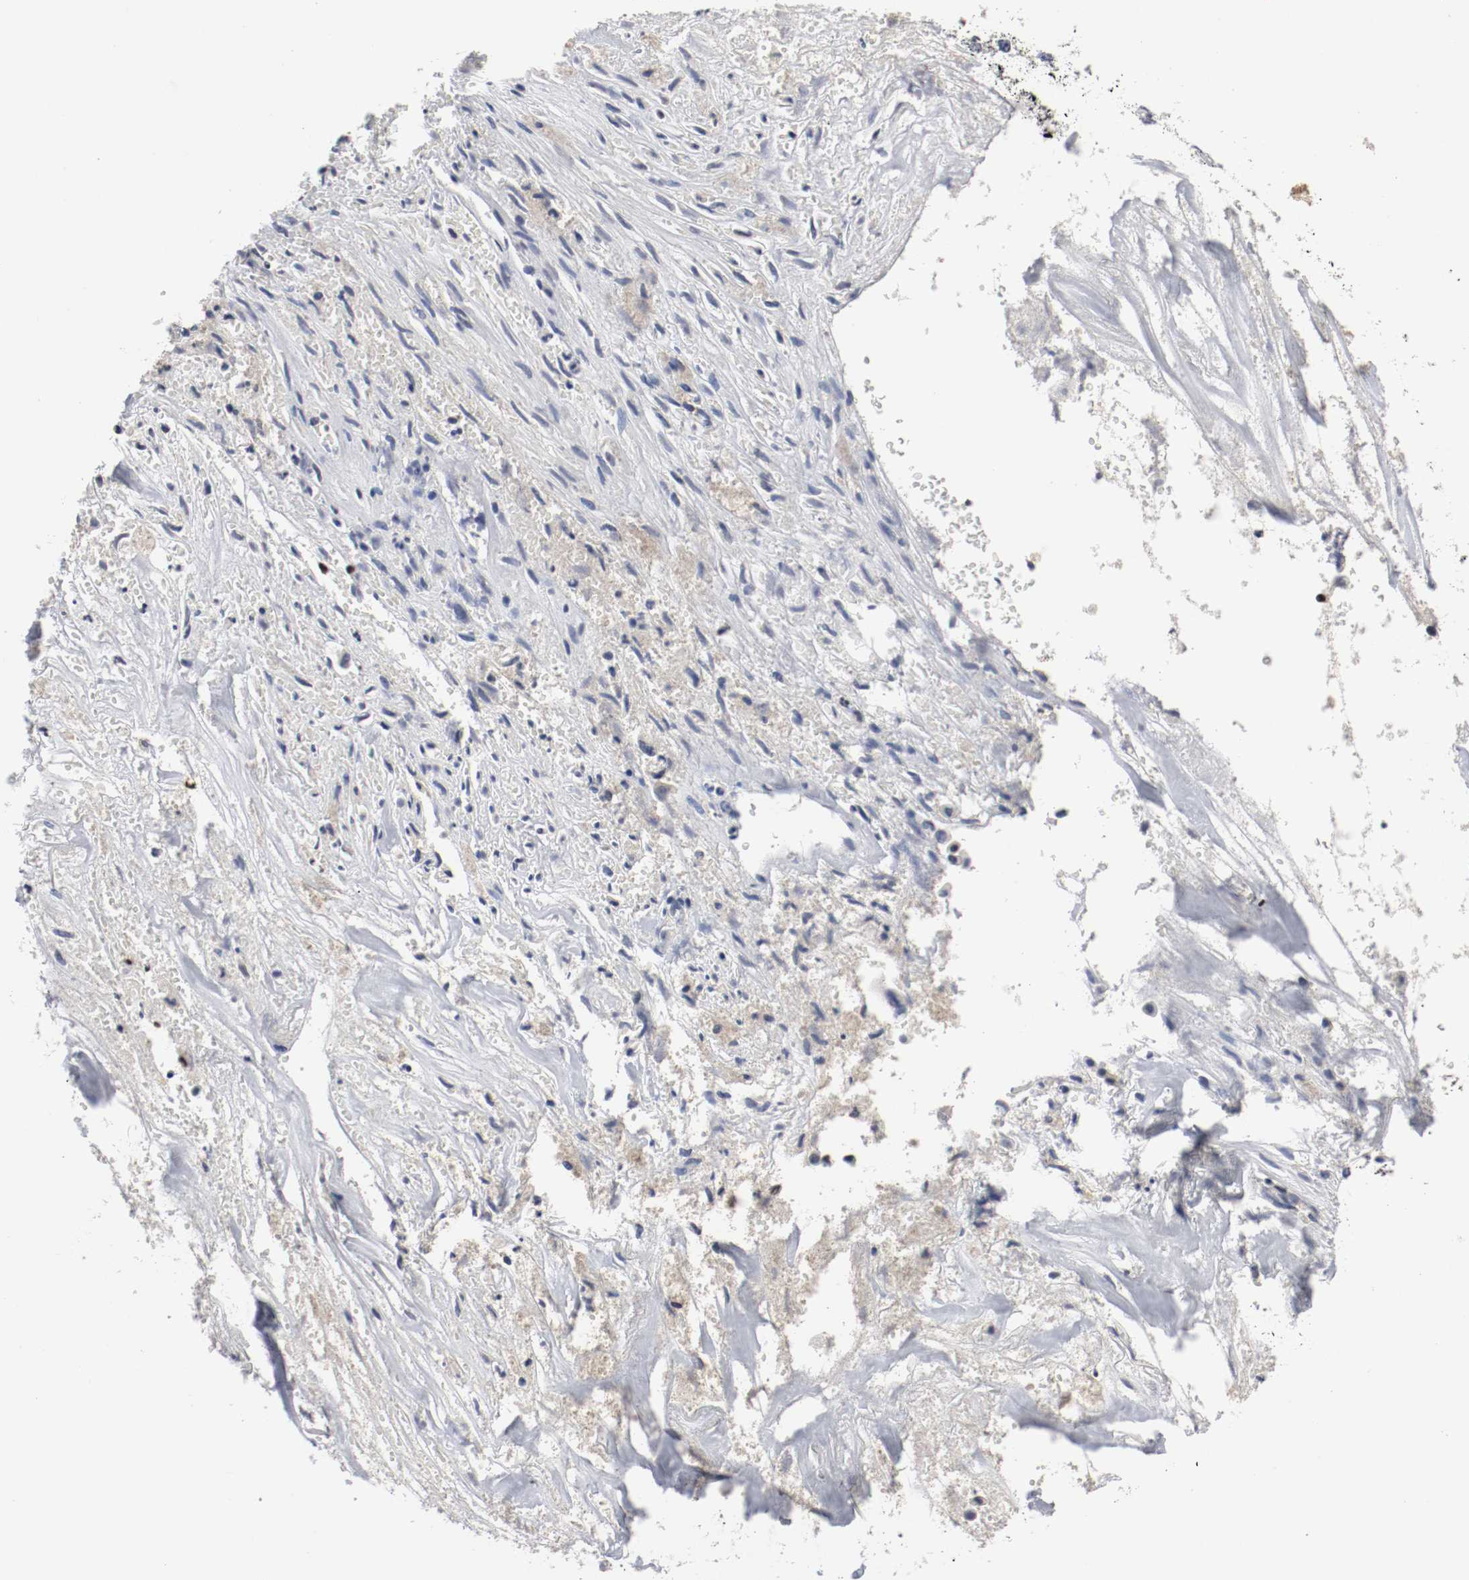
{"staining": {"intensity": "strong", "quantity": ">75%", "location": "nuclear"}, "tissue": "liver cancer", "cell_type": "Tumor cells", "image_type": "cancer", "snomed": [{"axis": "morphology", "description": "Cholangiocarcinoma"}, {"axis": "topography", "description": "Liver"}], "caption": "Immunohistochemical staining of cholangiocarcinoma (liver) exhibits high levels of strong nuclear protein expression in approximately >75% of tumor cells.", "gene": "MEF2D", "patient": {"sex": "female", "age": 70}}